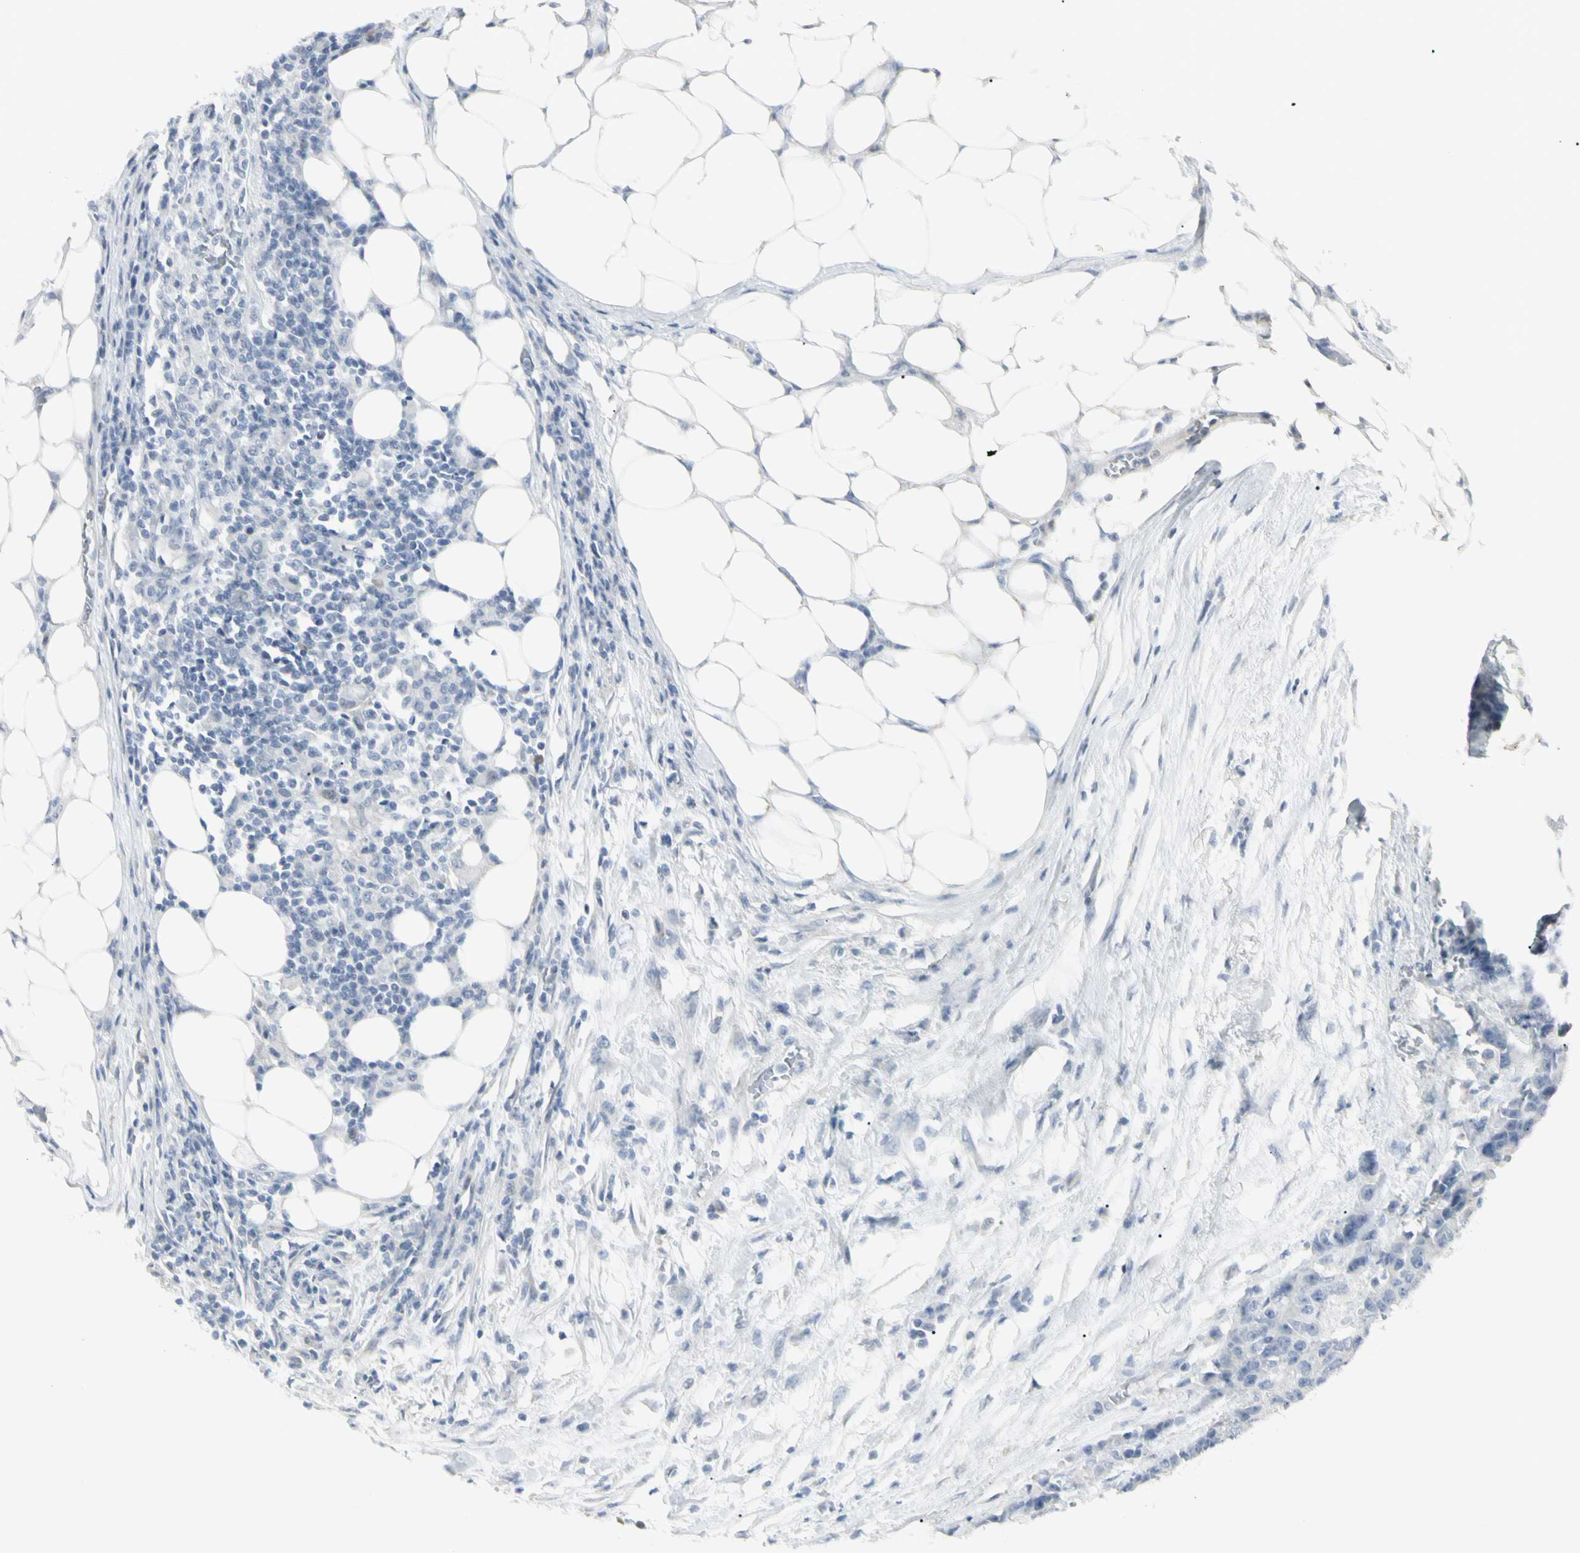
{"staining": {"intensity": "negative", "quantity": "none", "location": "none"}, "tissue": "colorectal cancer", "cell_type": "Tumor cells", "image_type": "cancer", "snomed": [{"axis": "morphology", "description": "Adenocarcinoma, NOS"}, {"axis": "topography", "description": "Colon"}], "caption": "A histopathology image of colorectal cancer (adenocarcinoma) stained for a protein displays no brown staining in tumor cells. The staining is performed using DAB brown chromogen with nuclei counter-stained in using hematoxylin.", "gene": "PIP", "patient": {"sex": "female", "age": 86}}